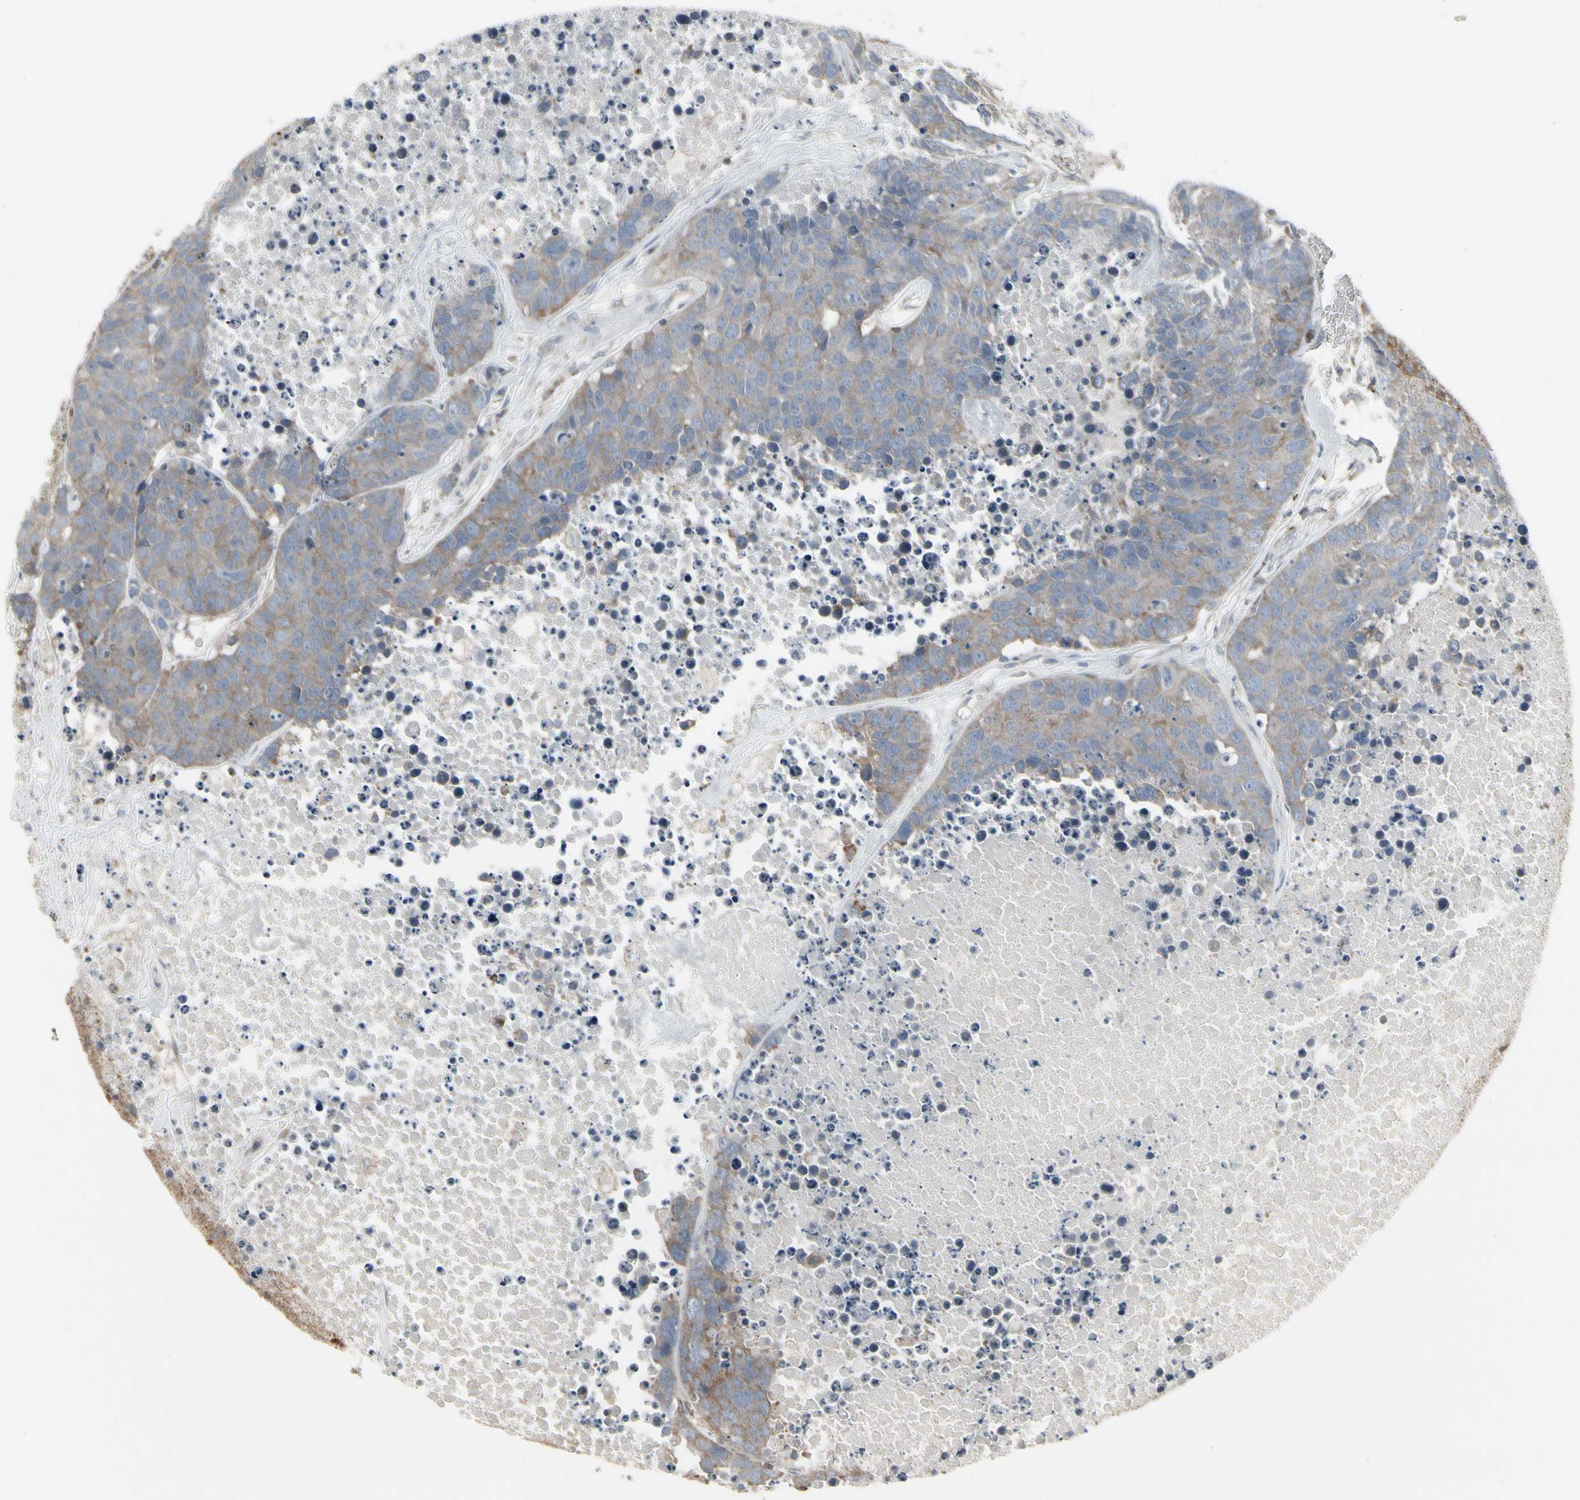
{"staining": {"intensity": "moderate", "quantity": ">75%", "location": "cytoplasmic/membranous"}, "tissue": "carcinoid", "cell_type": "Tumor cells", "image_type": "cancer", "snomed": [{"axis": "morphology", "description": "Carcinoid, malignant, NOS"}, {"axis": "topography", "description": "Lung"}], "caption": "Tumor cells reveal medium levels of moderate cytoplasmic/membranous staining in approximately >75% of cells in human malignant carcinoid.", "gene": "EPS15", "patient": {"sex": "male", "age": 60}}